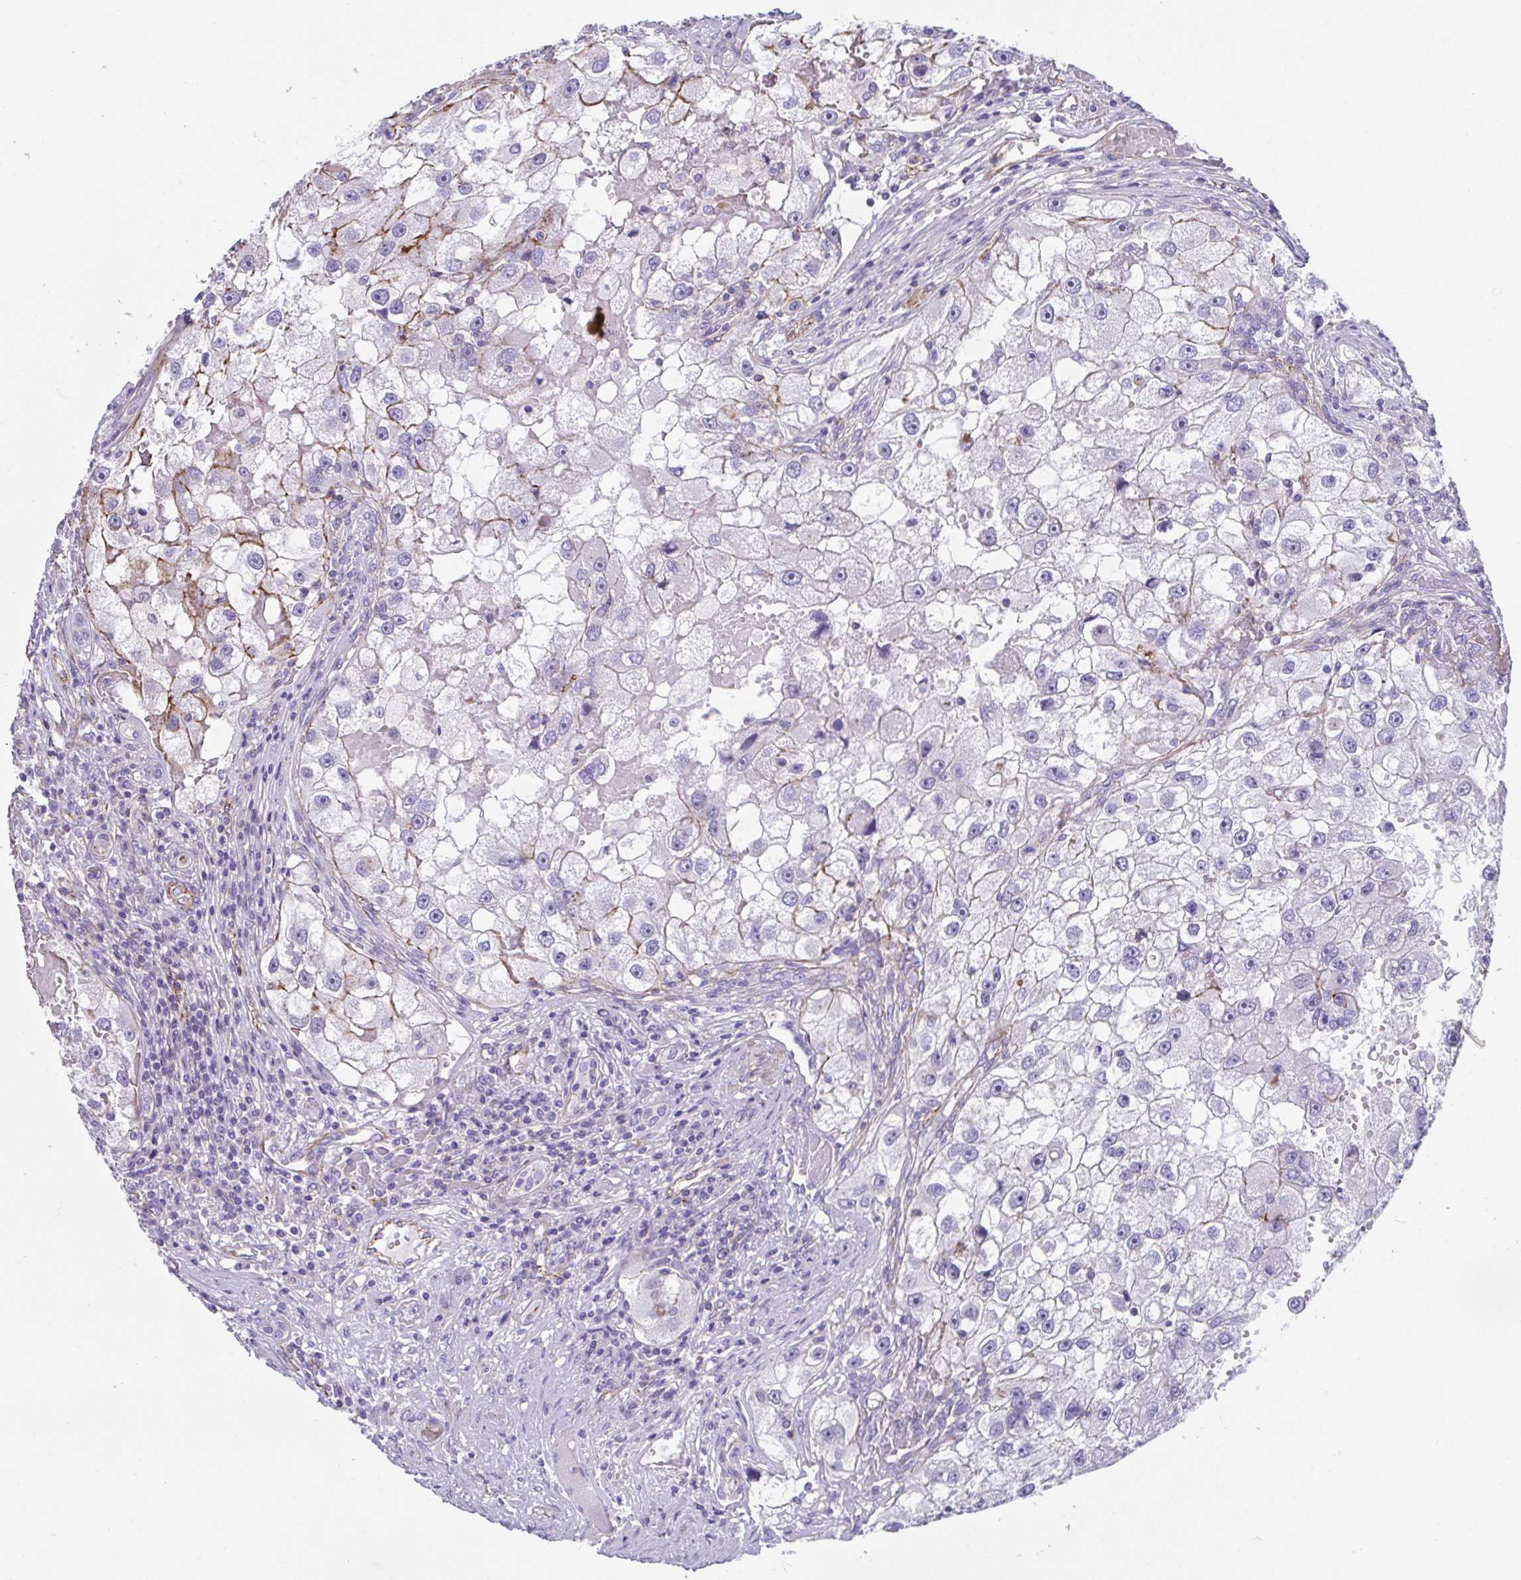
{"staining": {"intensity": "weak", "quantity": "<25%", "location": "cytoplasmic/membranous"}, "tissue": "renal cancer", "cell_type": "Tumor cells", "image_type": "cancer", "snomed": [{"axis": "morphology", "description": "Adenocarcinoma, NOS"}, {"axis": "topography", "description": "Kidney"}], "caption": "DAB (3,3'-diaminobenzidine) immunohistochemical staining of renal cancer (adenocarcinoma) displays no significant expression in tumor cells. The staining is performed using DAB (3,3'-diaminobenzidine) brown chromogen with nuclei counter-stained in using hematoxylin.", "gene": "TRAM2", "patient": {"sex": "male", "age": 63}}